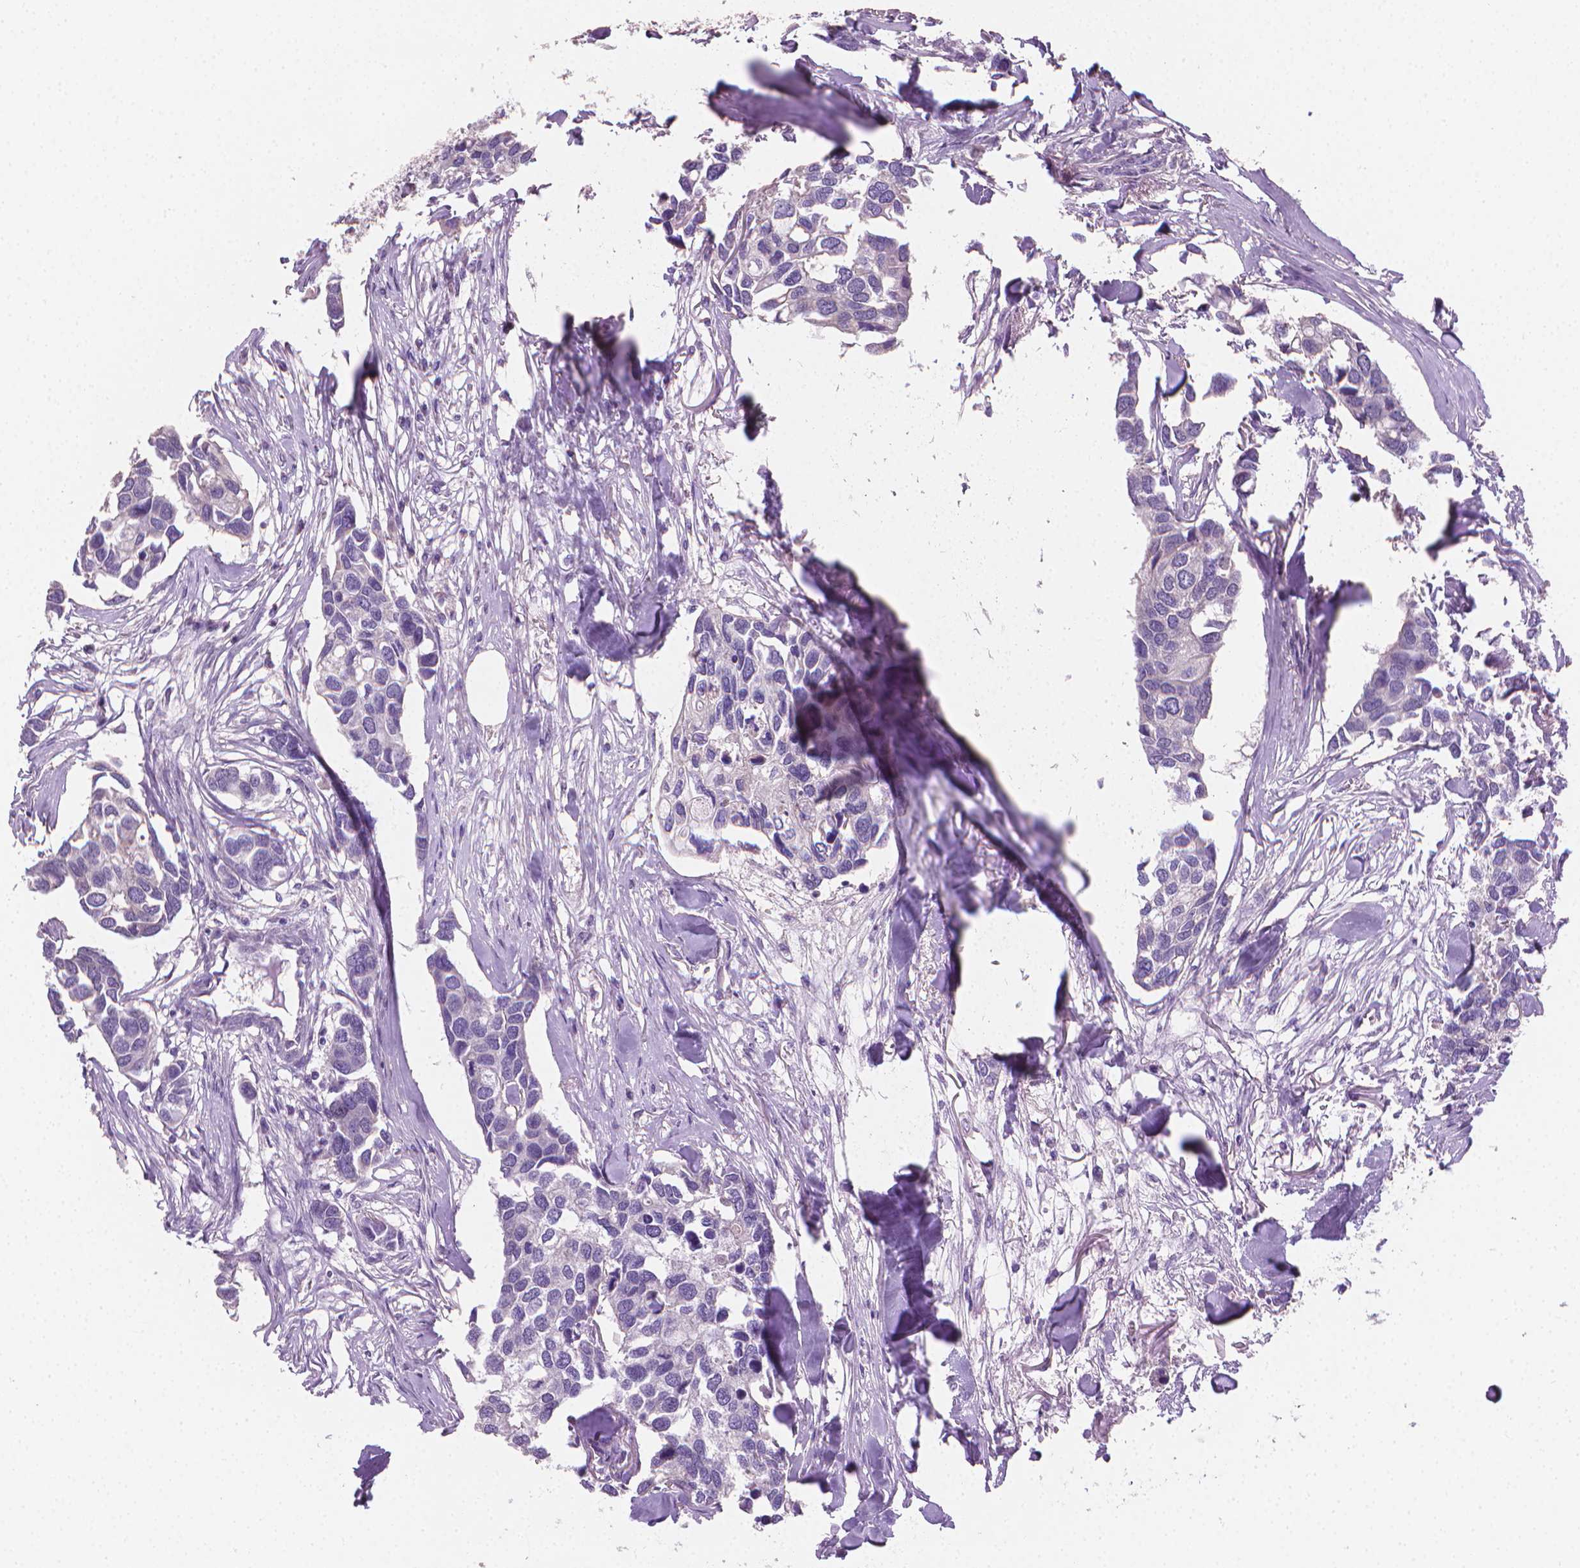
{"staining": {"intensity": "negative", "quantity": "none", "location": "none"}, "tissue": "breast cancer", "cell_type": "Tumor cells", "image_type": "cancer", "snomed": [{"axis": "morphology", "description": "Duct carcinoma"}, {"axis": "topography", "description": "Breast"}], "caption": "Human invasive ductal carcinoma (breast) stained for a protein using immunohistochemistry reveals no positivity in tumor cells.", "gene": "CLXN", "patient": {"sex": "female", "age": 83}}